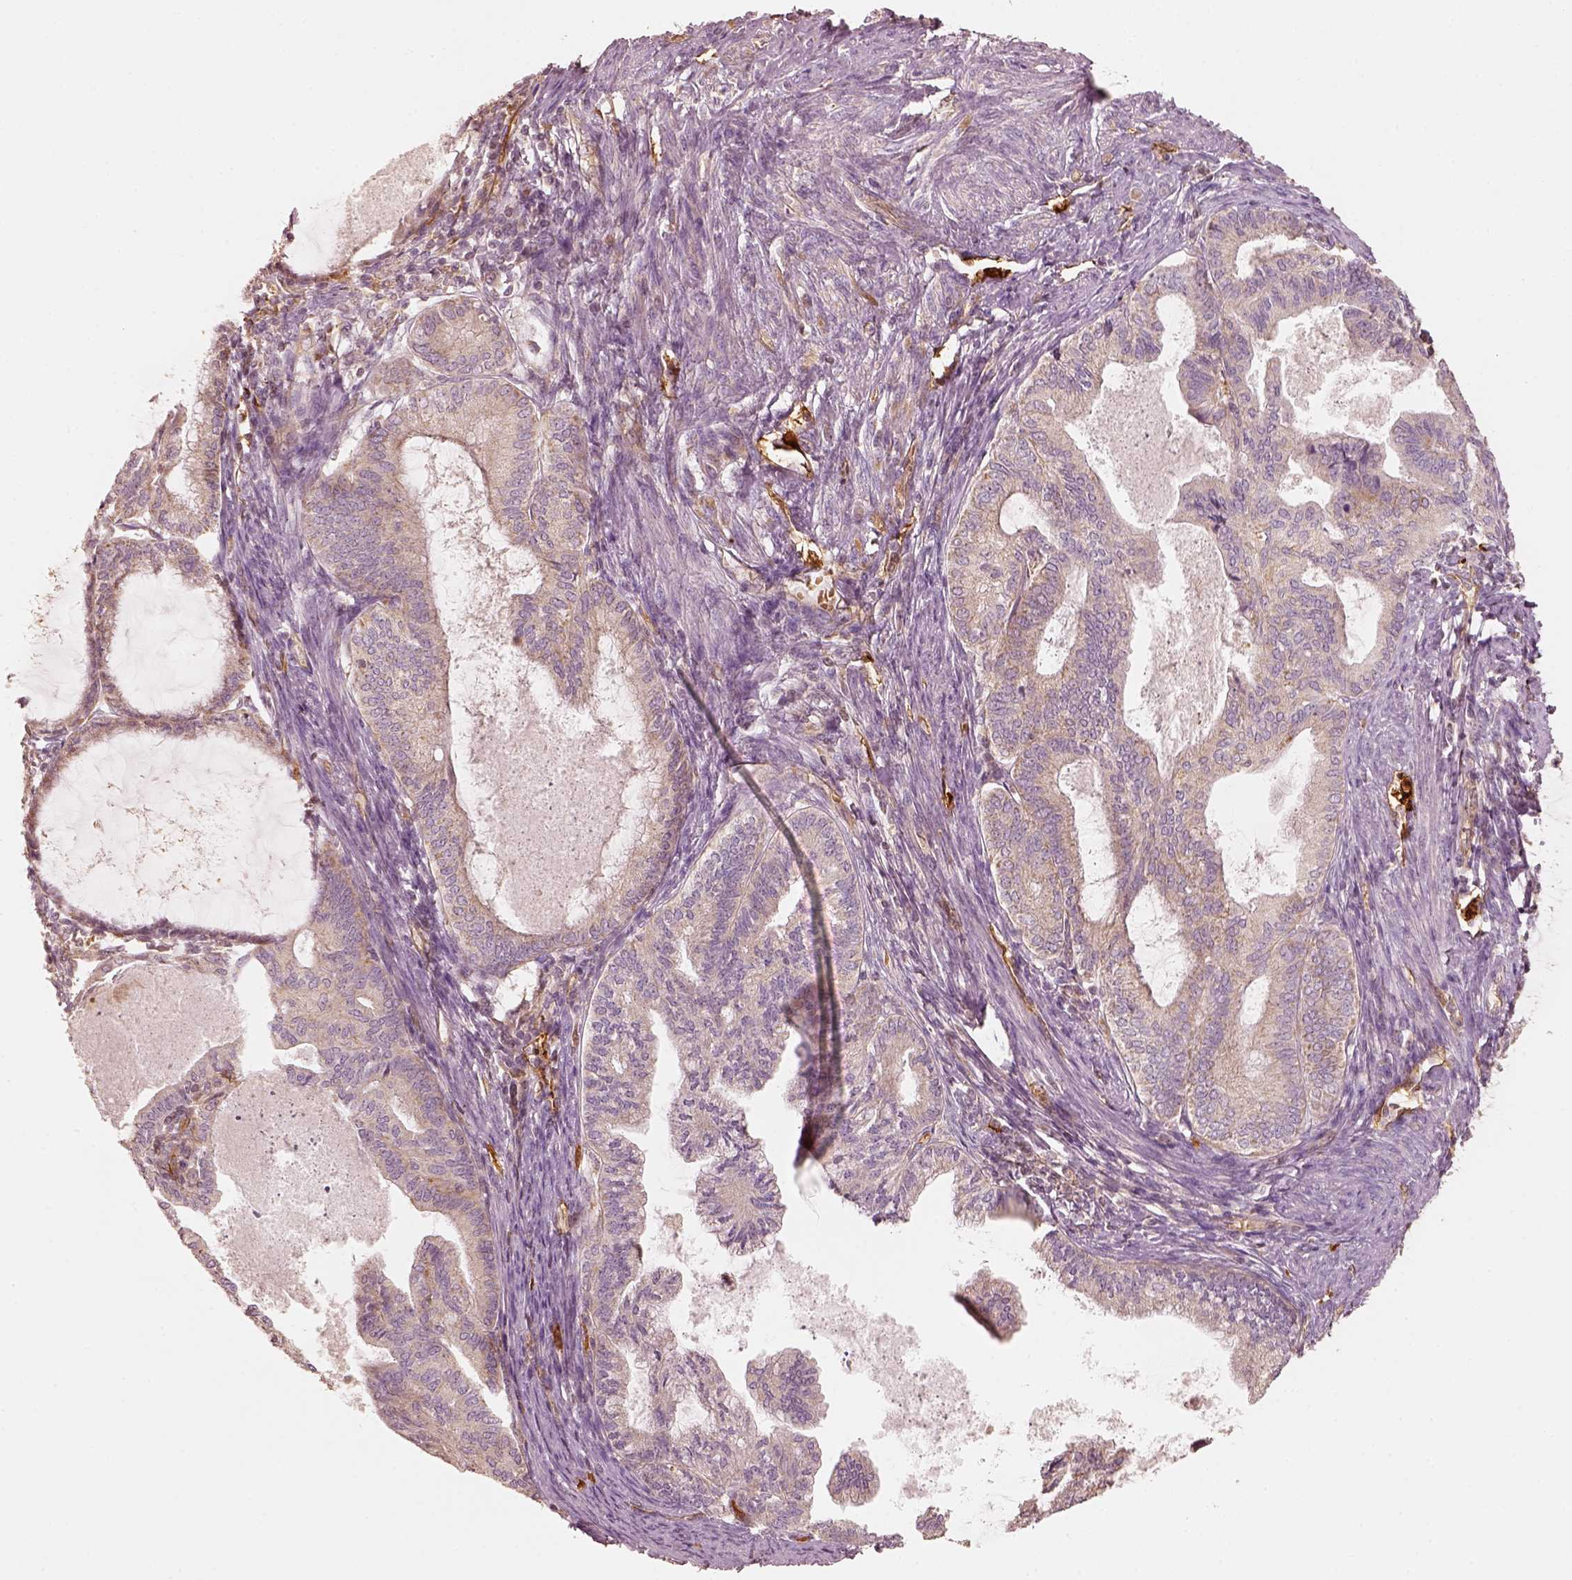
{"staining": {"intensity": "weak", "quantity": "<25%", "location": "cytoplasmic/membranous"}, "tissue": "endometrial cancer", "cell_type": "Tumor cells", "image_type": "cancer", "snomed": [{"axis": "morphology", "description": "Adenocarcinoma, NOS"}, {"axis": "topography", "description": "Endometrium"}], "caption": "There is no significant expression in tumor cells of endometrial adenocarcinoma.", "gene": "FSCN1", "patient": {"sex": "female", "age": 86}}